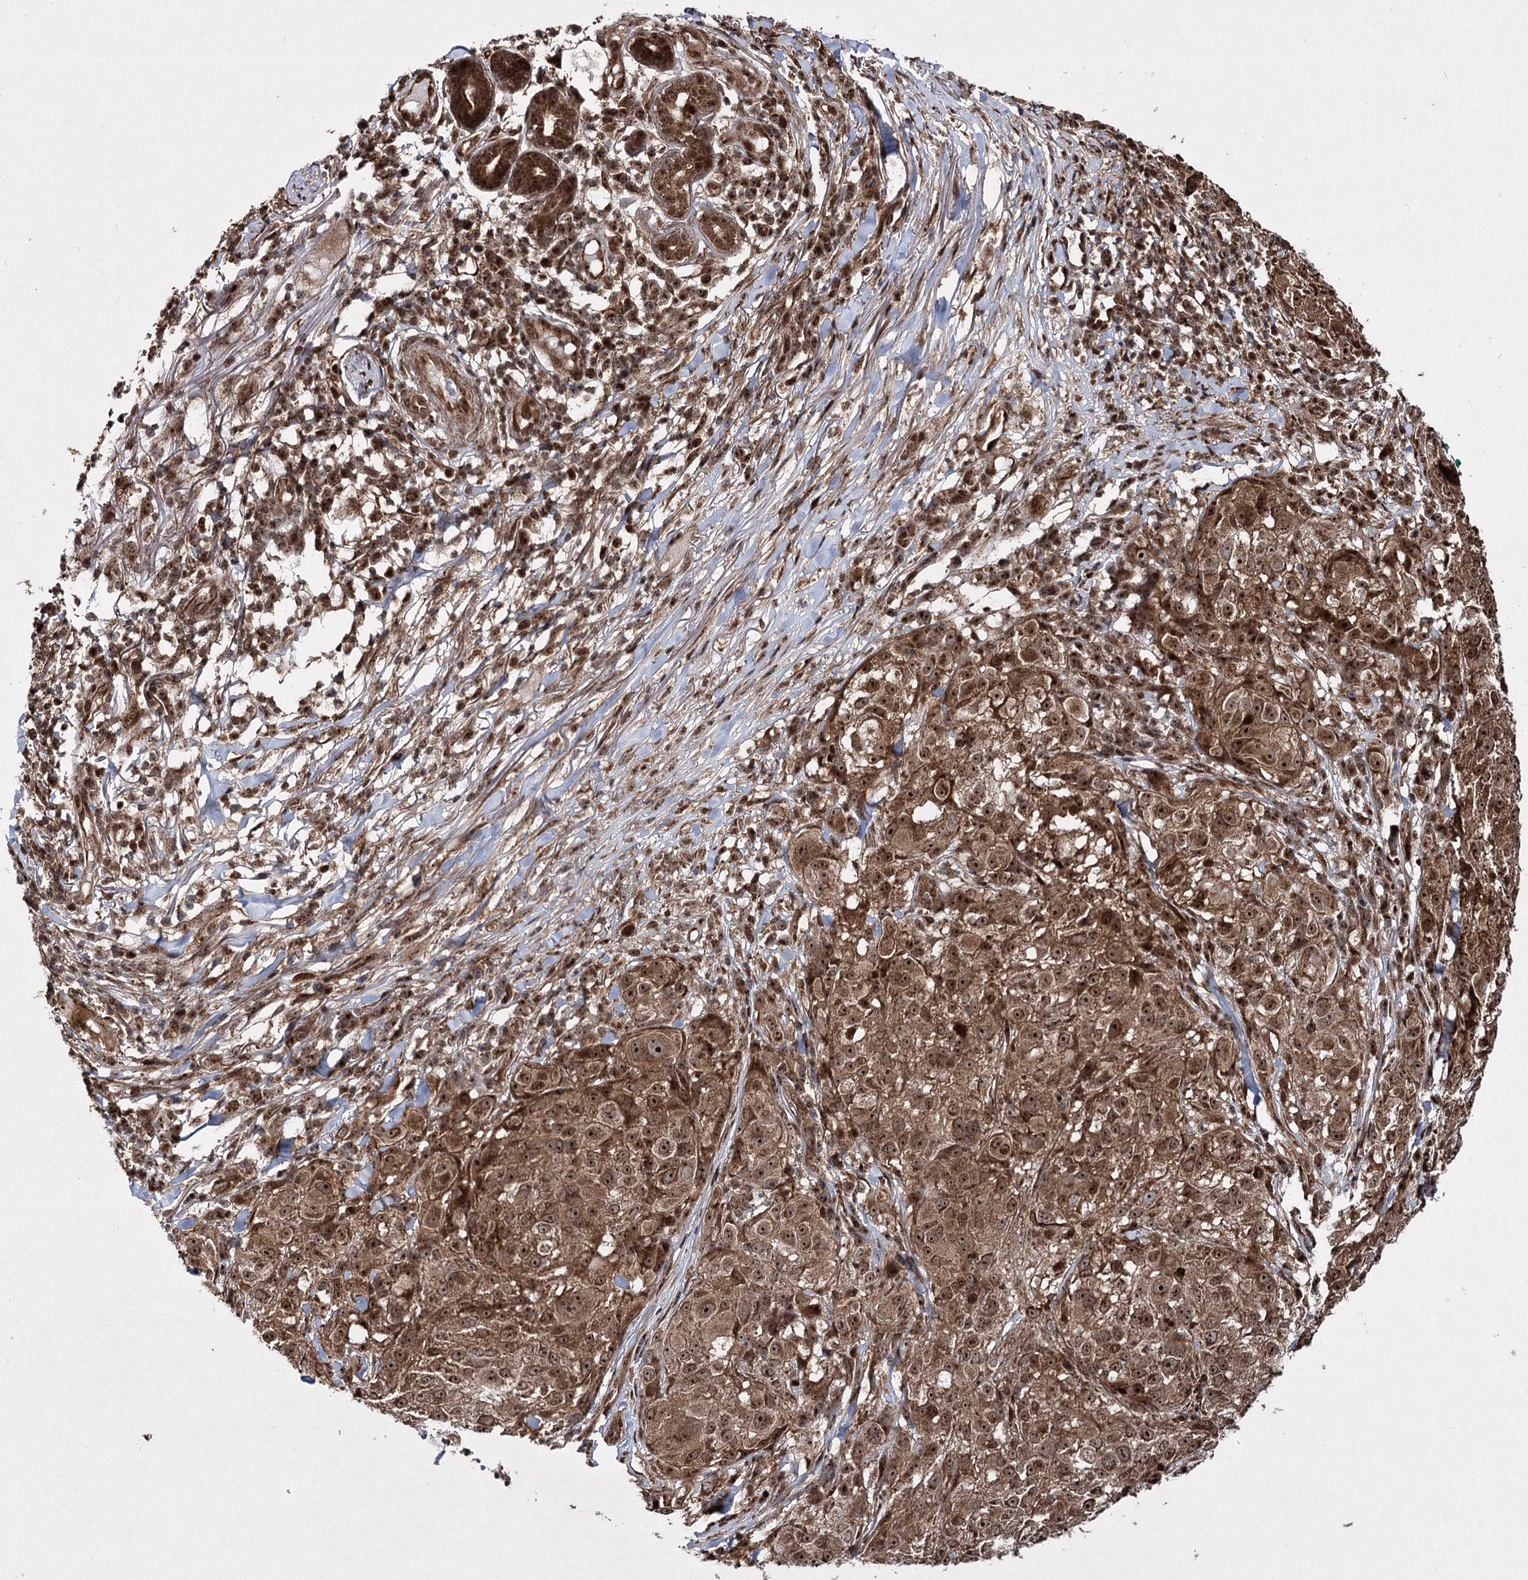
{"staining": {"intensity": "moderate", "quantity": ">75%", "location": "cytoplasmic/membranous,nuclear"}, "tissue": "melanoma", "cell_type": "Tumor cells", "image_type": "cancer", "snomed": [{"axis": "morphology", "description": "Necrosis, NOS"}, {"axis": "morphology", "description": "Malignant melanoma, NOS"}, {"axis": "topography", "description": "Skin"}], "caption": "Immunohistochemical staining of human malignant melanoma shows medium levels of moderate cytoplasmic/membranous and nuclear protein staining in about >75% of tumor cells.", "gene": "SERINC5", "patient": {"sex": "female", "age": 87}}